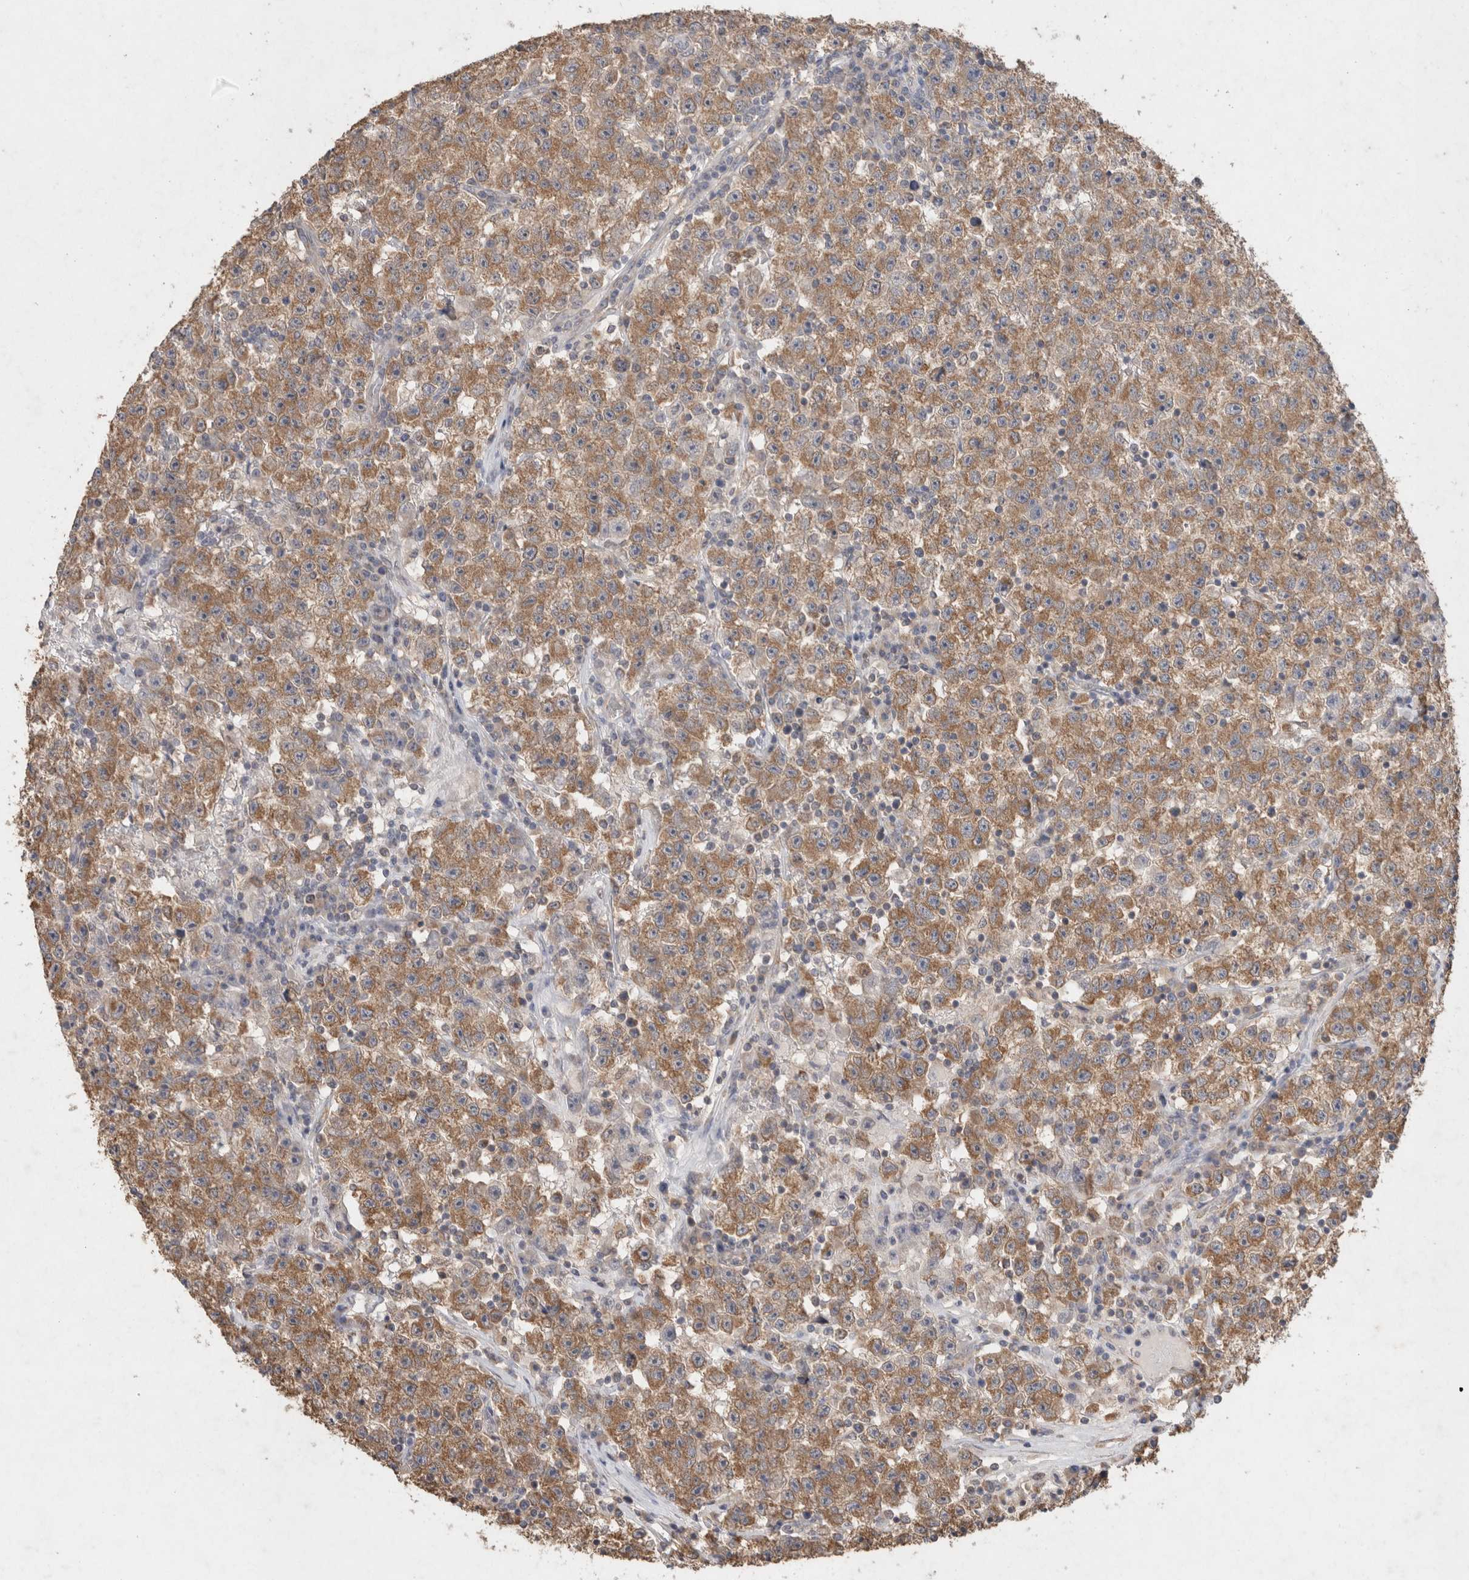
{"staining": {"intensity": "moderate", "quantity": ">75%", "location": "cytoplasmic/membranous"}, "tissue": "testis cancer", "cell_type": "Tumor cells", "image_type": "cancer", "snomed": [{"axis": "morphology", "description": "Seminoma, NOS"}, {"axis": "topography", "description": "Testis"}], "caption": "Protein positivity by IHC exhibits moderate cytoplasmic/membranous positivity in approximately >75% of tumor cells in testis seminoma. (IHC, brightfield microscopy, high magnification).", "gene": "RAB14", "patient": {"sex": "male", "age": 22}}